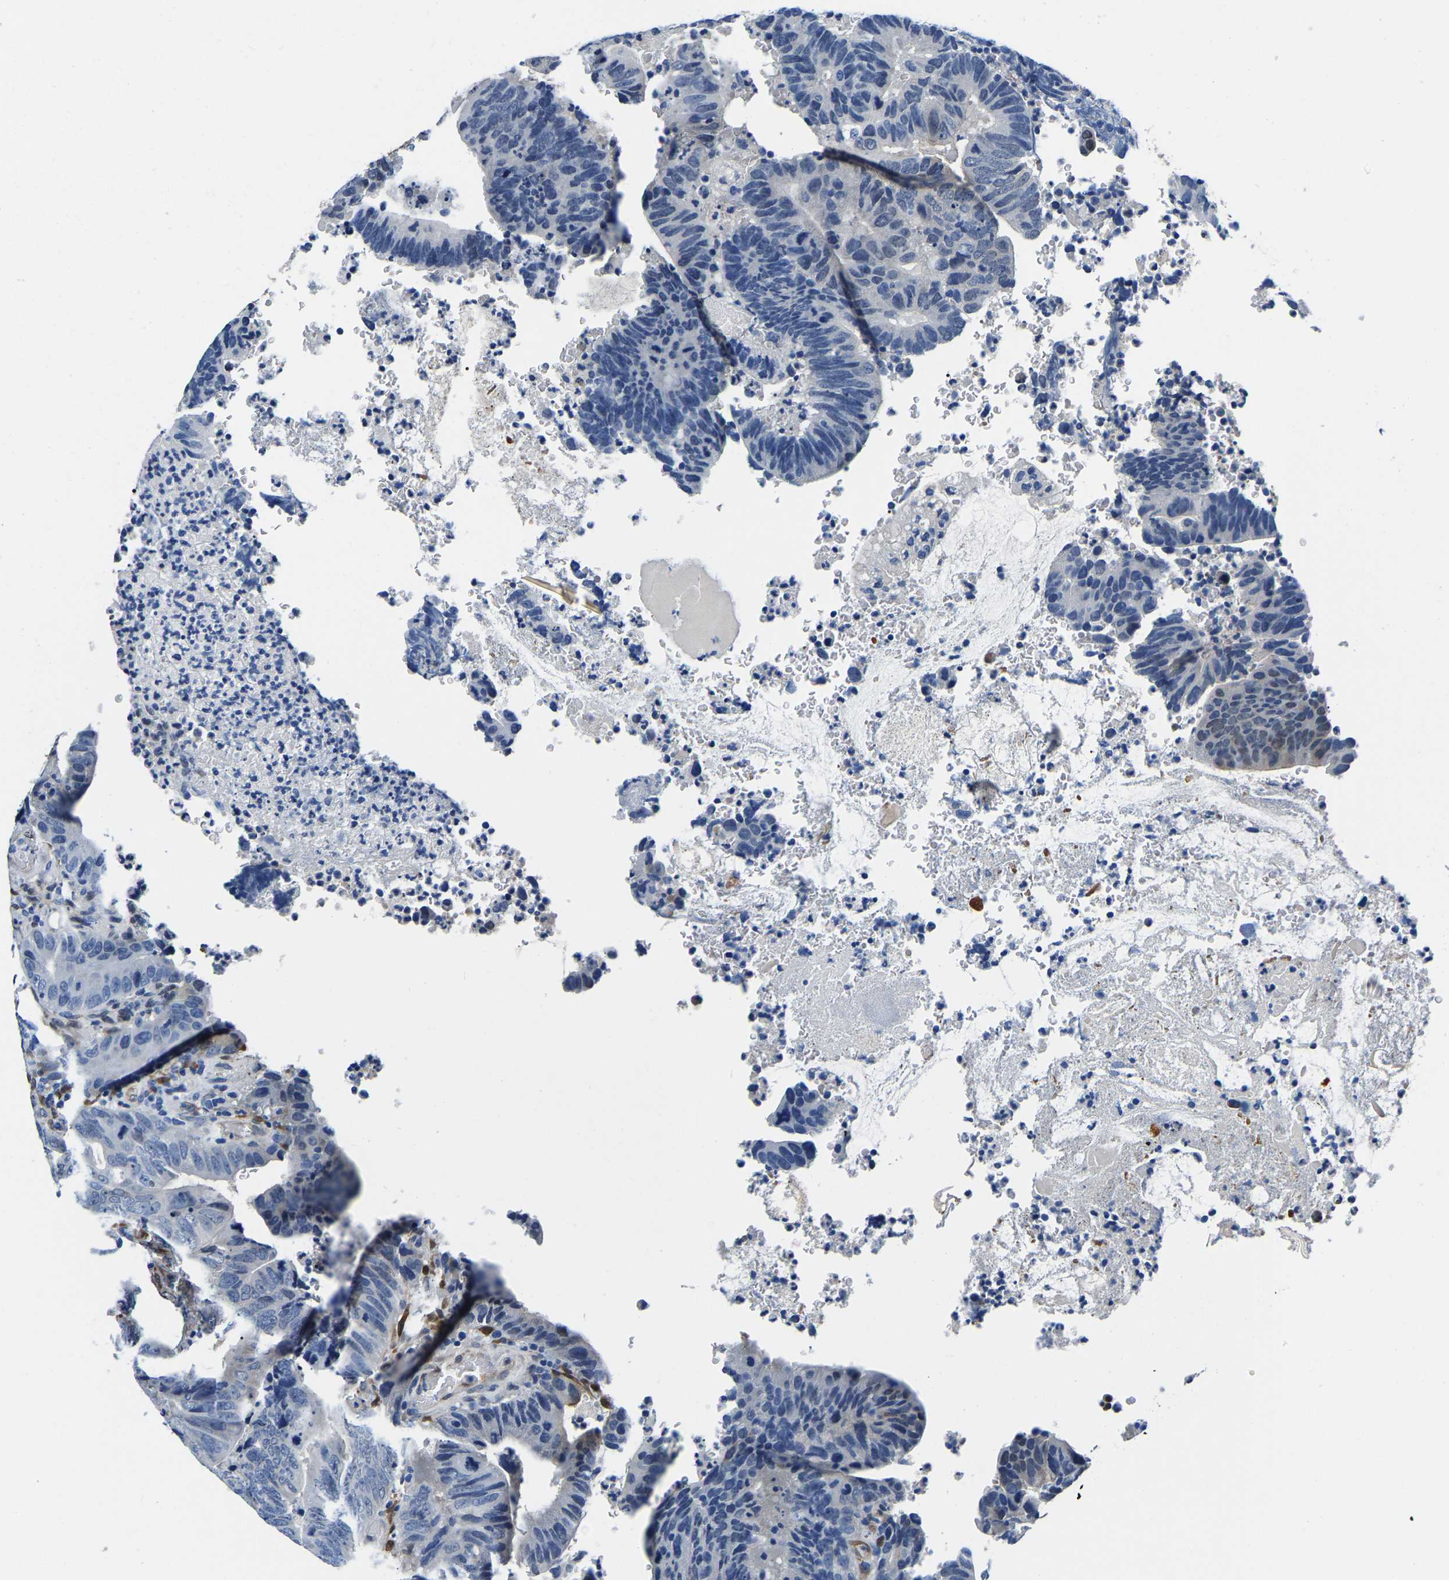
{"staining": {"intensity": "negative", "quantity": "none", "location": "none"}, "tissue": "colorectal cancer", "cell_type": "Tumor cells", "image_type": "cancer", "snomed": [{"axis": "morphology", "description": "Adenocarcinoma, NOS"}, {"axis": "topography", "description": "Colon"}], "caption": "This is an immunohistochemistry micrograph of colorectal cancer. There is no expression in tumor cells.", "gene": "S100A13", "patient": {"sex": "male", "age": 56}}